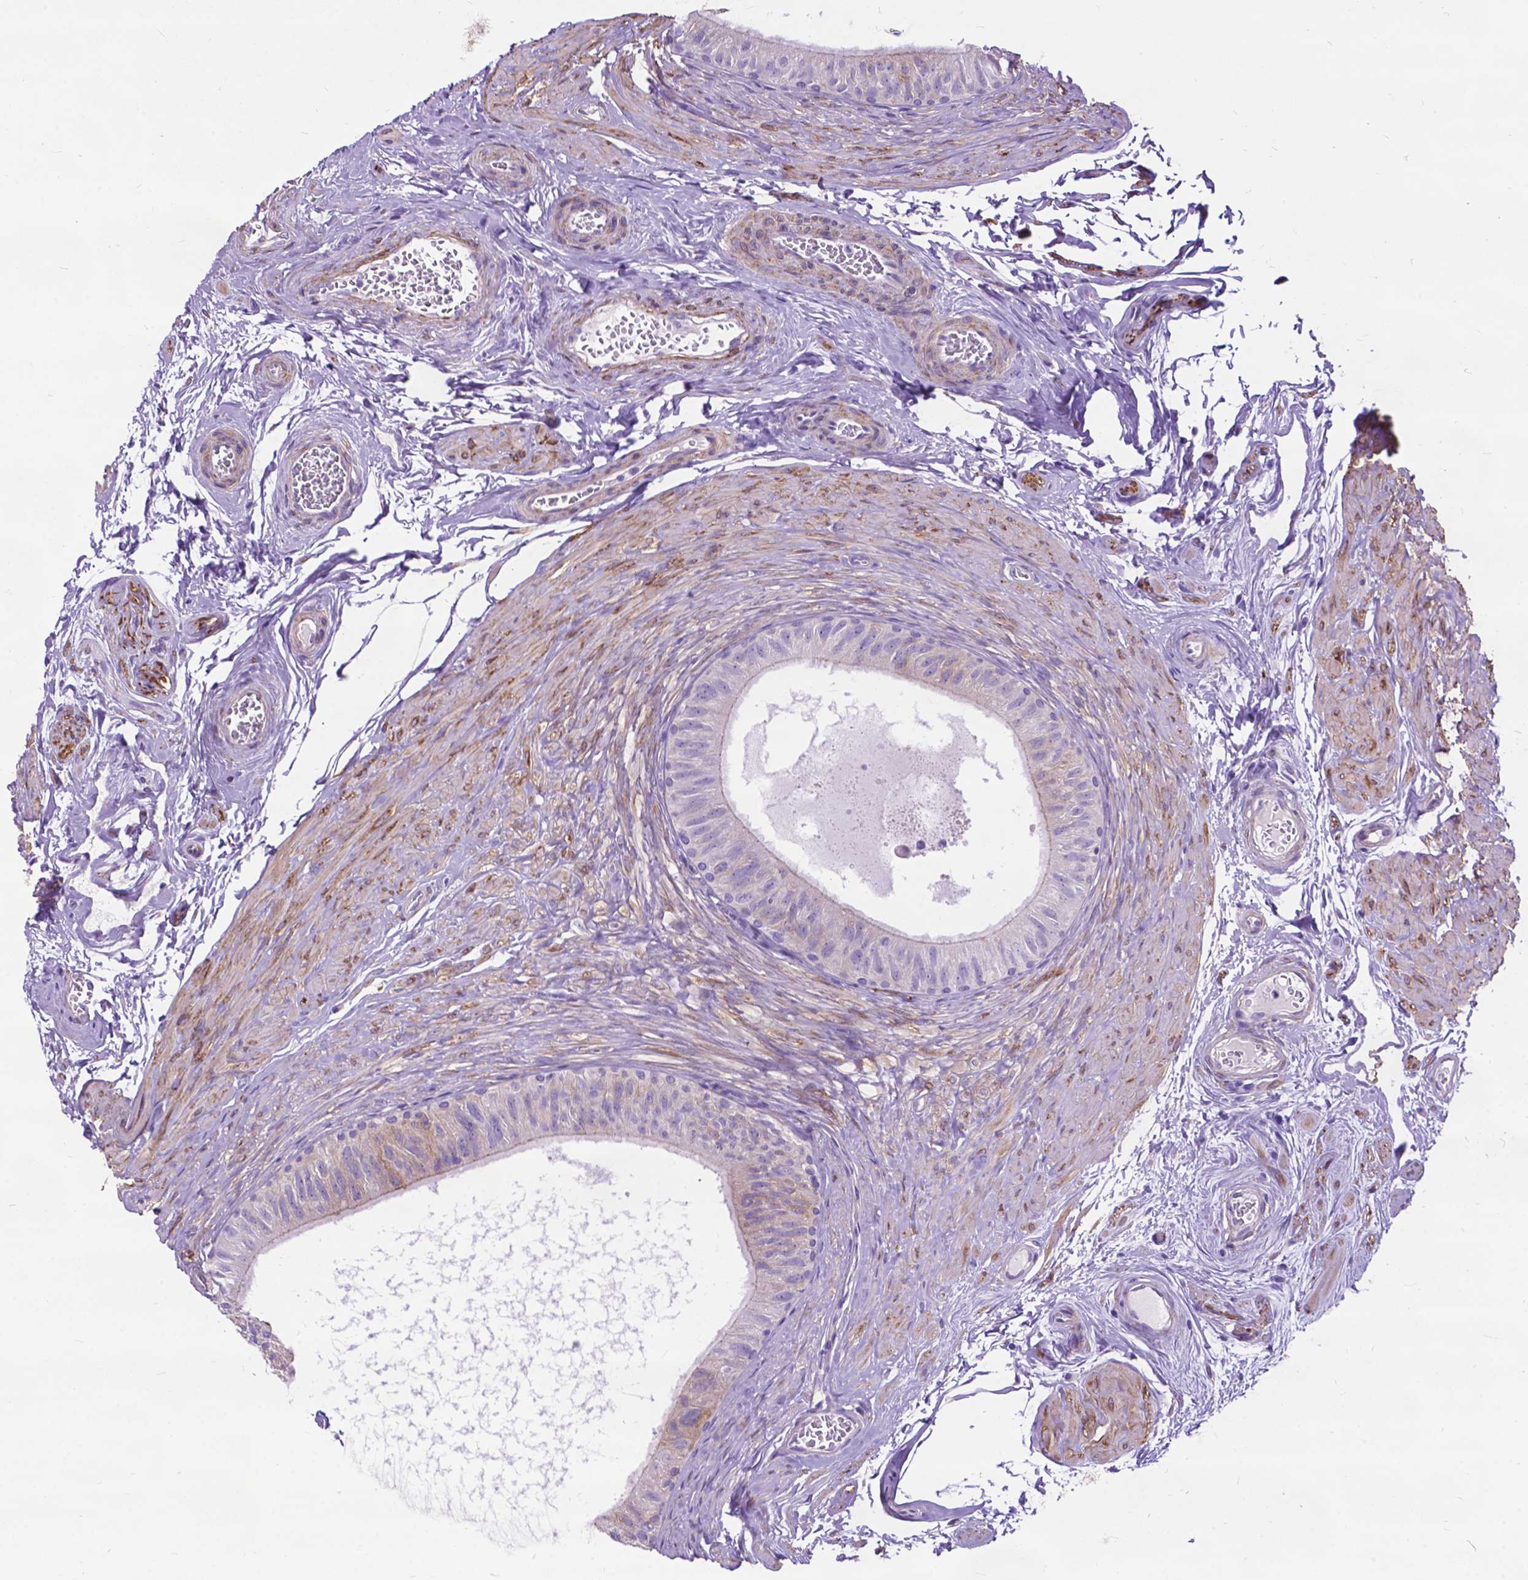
{"staining": {"intensity": "negative", "quantity": "none", "location": "none"}, "tissue": "epididymis", "cell_type": "Glandular cells", "image_type": "normal", "snomed": [{"axis": "morphology", "description": "Normal tissue, NOS"}, {"axis": "topography", "description": "Epididymis"}], "caption": "DAB (3,3'-diaminobenzidine) immunohistochemical staining of unremarkable epididymis shows no significant expression in glandular cells.", "gene": "PCDHA12", "patient": {"sex": "male", "age": 36}}